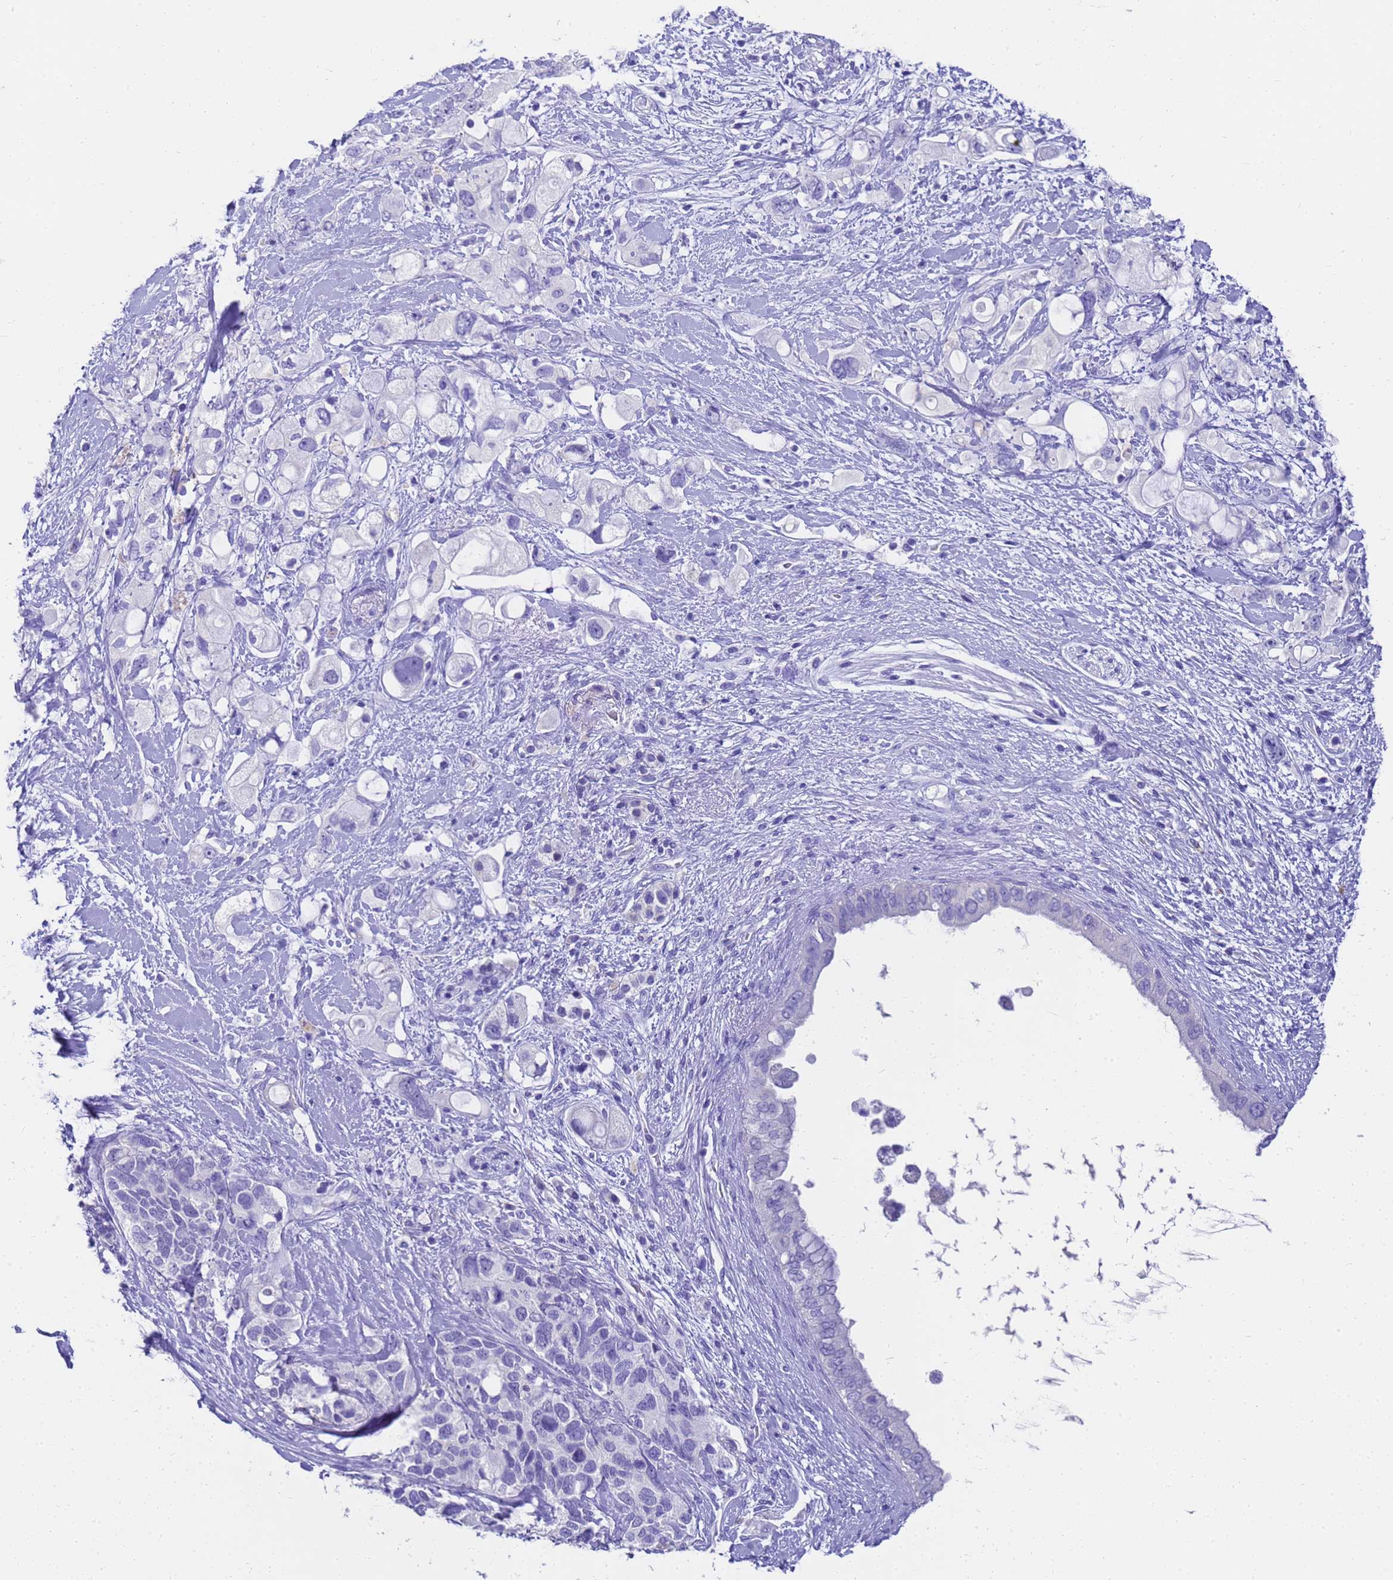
{"staining": {"intensity": "negative", "quantity": "none", "location": "none"}, "tissue": "pancreatic cancer", "cell_type": "Tumor cells", "image_type": "cancer", "snomed": [{"axis": "morphology", "description": "Adenocarcinoma, NOS"}, {"axis": "topography", "description": "Pancreas"}], "caption": "Image shows no protein expression in tumor cells of adenocarcinoma (pancreatic) tissue.", "gene": "MS4A13", "patient": {"sex": "female", "age": 56}}